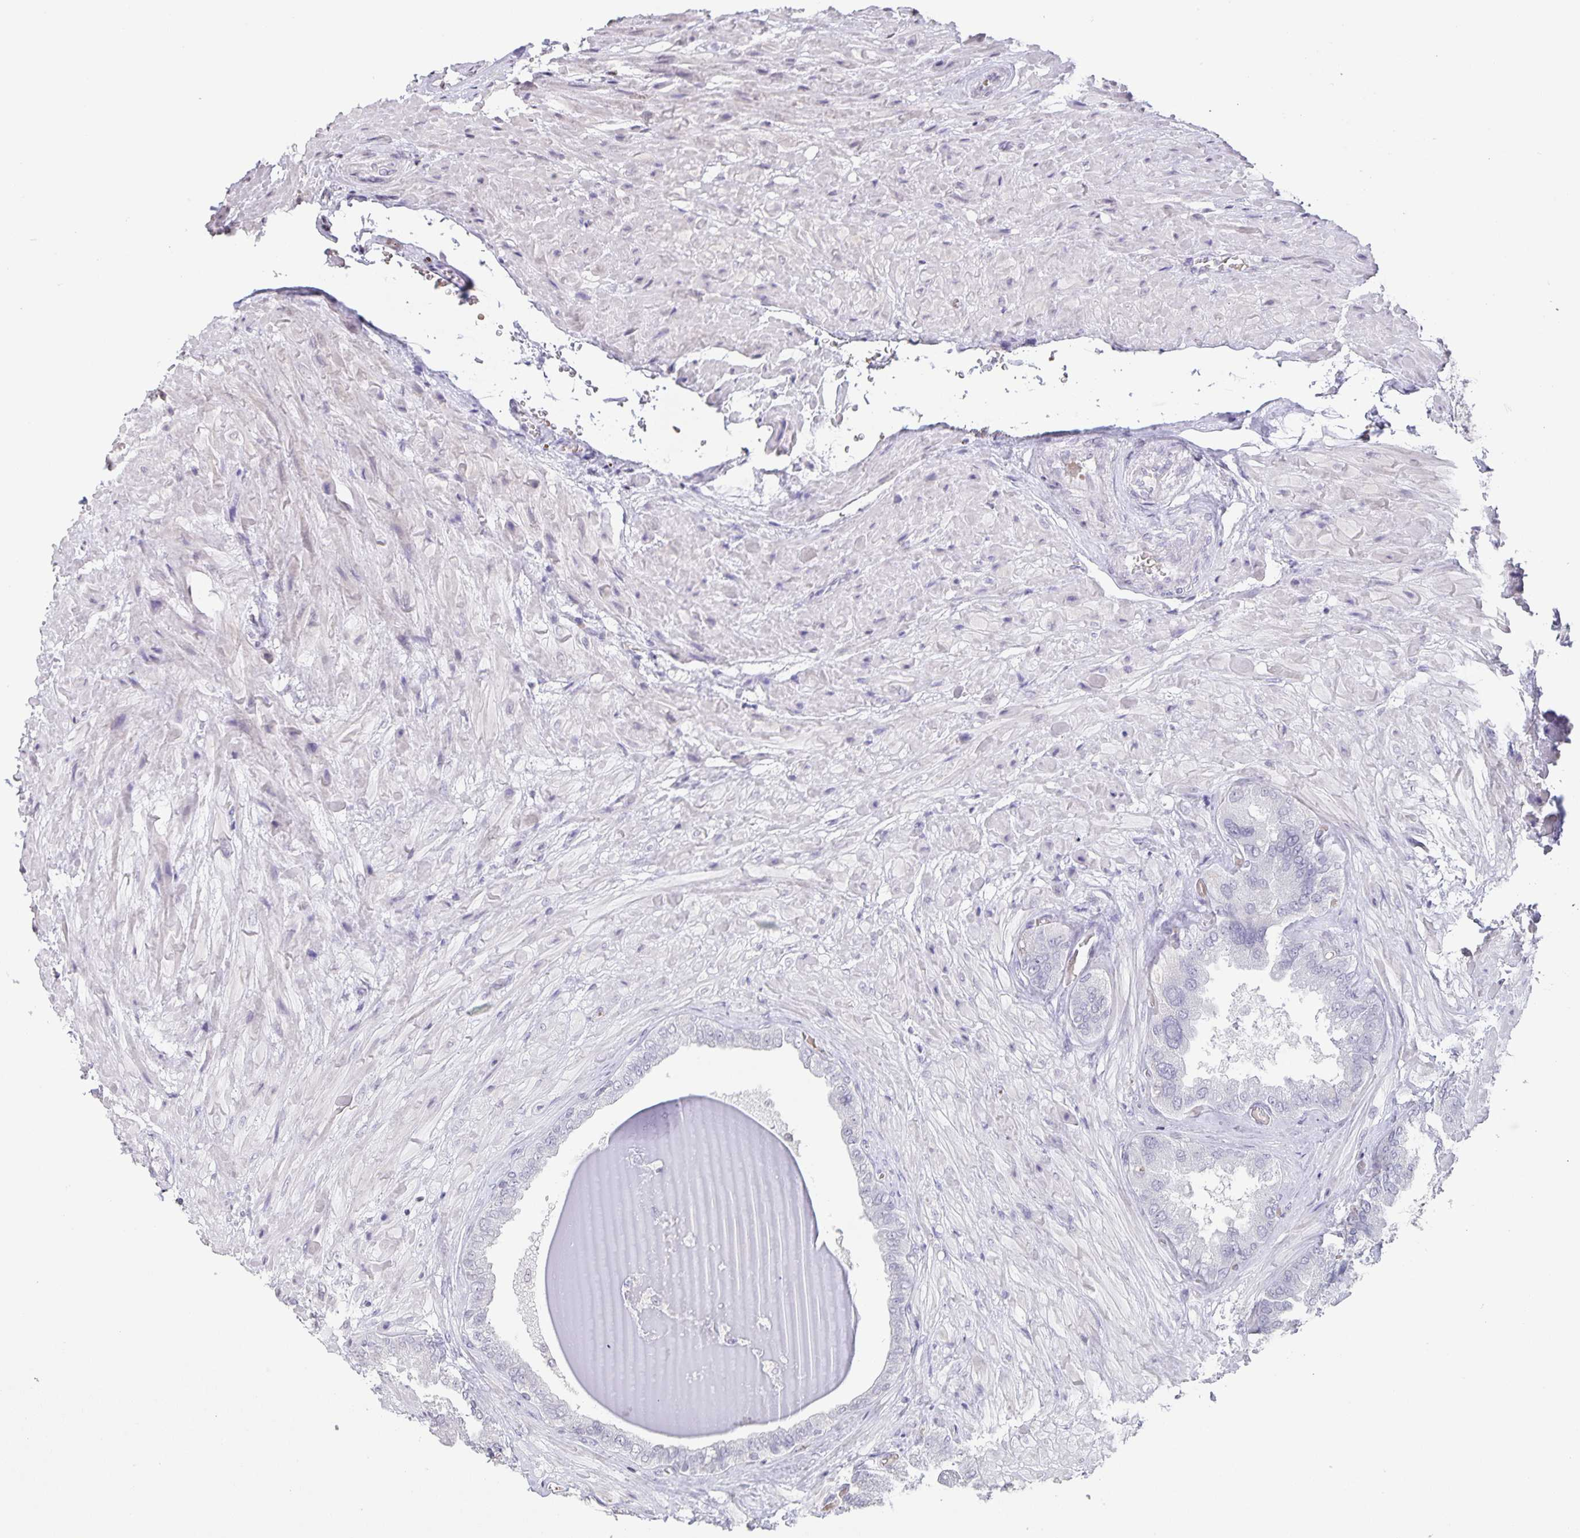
{"staining": {"intensity": "negative", "quantity": "none", "location": "none"}, "tissue": "seminal vesicle", "cell_type": "Glandular cells", "image_type": "normal", "snomed": [{"axis": "morphology", "description": "Normal tissue, NOS"}, {"axis": "topography", "description": "Seminal veicle"}], "caption": "Immunohistochemistry image of benign seminal vesicle: human seminal vesicle stained with DAB (3,3'-diaminobenzidine) displays no significant protein expression in glandular cells.", "gene": "AQP4", "patient": {"sex": "male", "age": 68}}